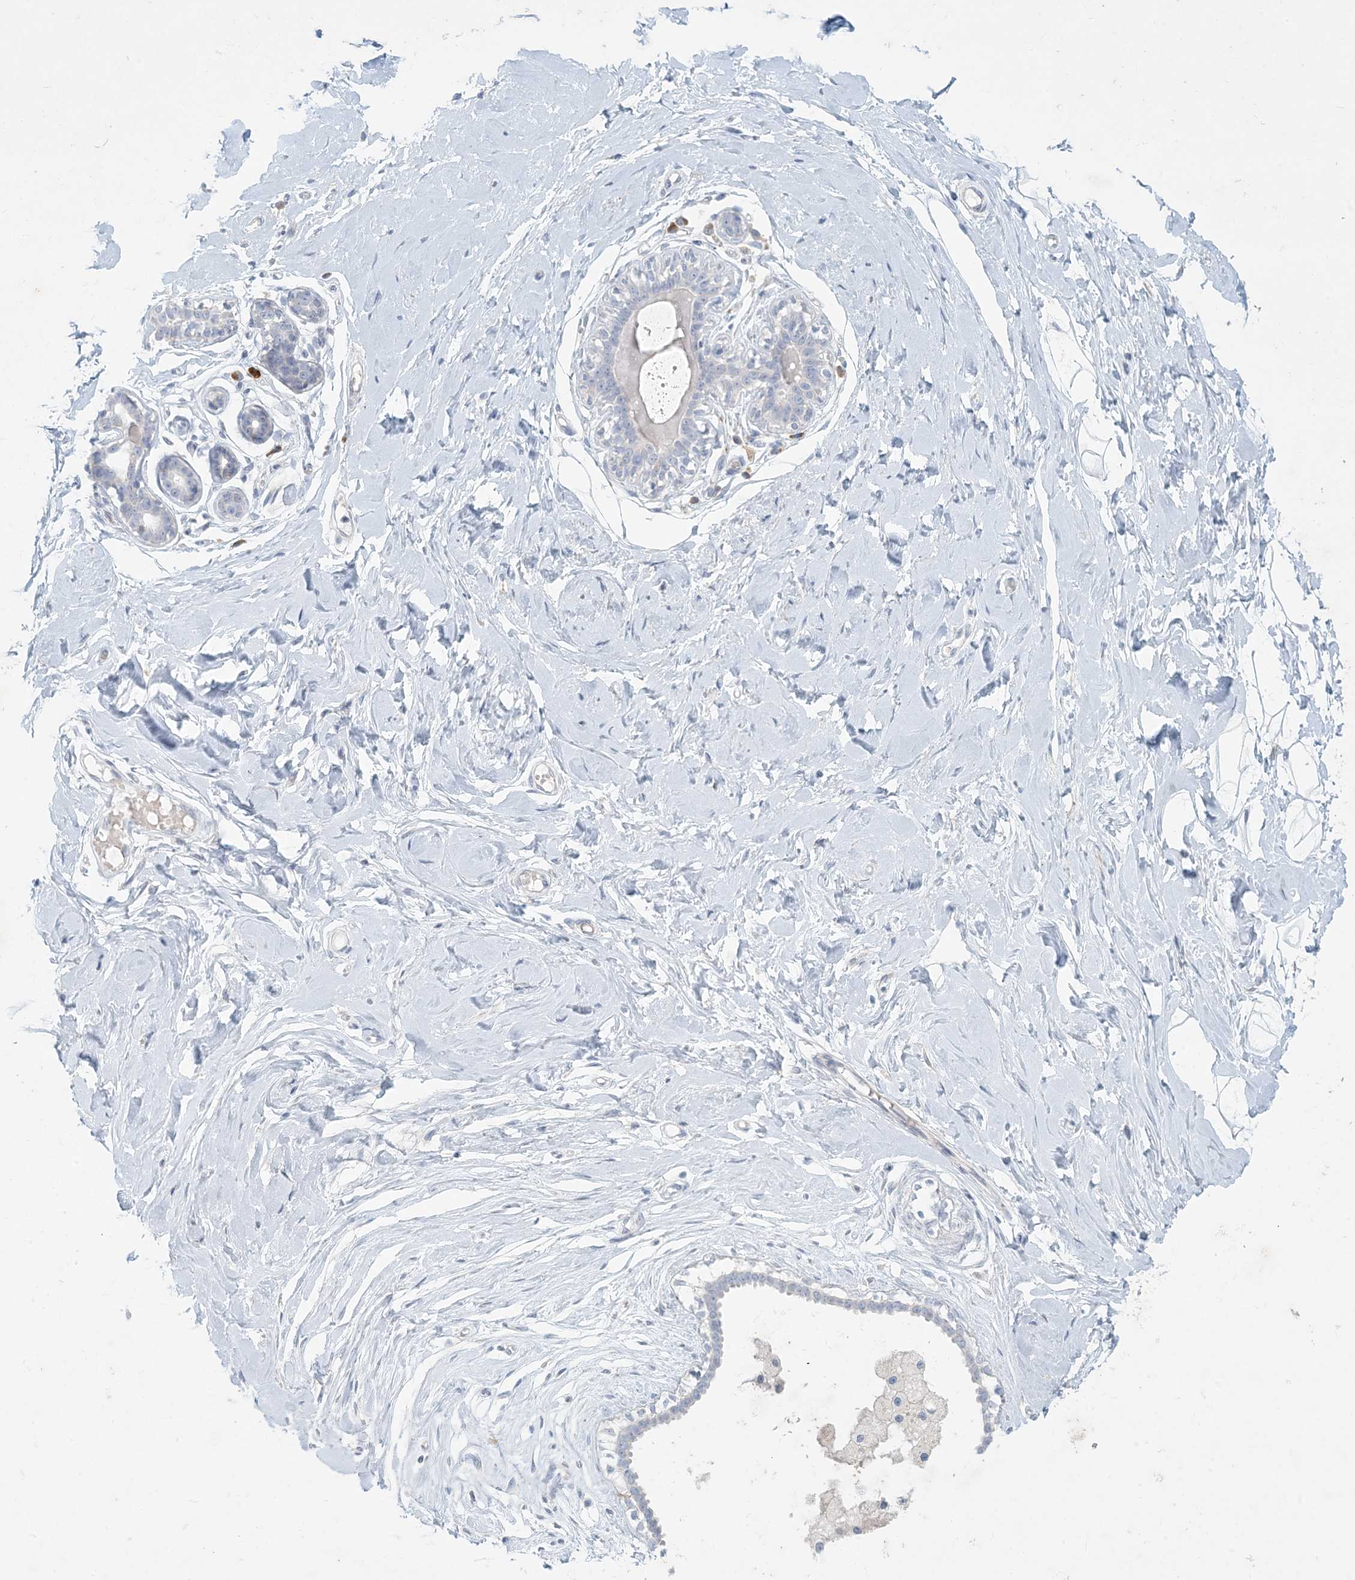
{"staining": {"intensity": "negative", "quantity": "none", "location": "none"}, "tissue": "breast", "cell_type": "Adipocytes", "image_type": "normal", "snomed": [{"axis": "morphology", "description": "Normal tissue, NOS"}, {"axis": "morphology", "description": "Adenoma, NOS"}, {"axis": "topography", "description": "Breast"}], "caption": "Breast stained for a protein using immunohistochemistry (IHC) exhibits no staining adipocytes.", "gene": "ZNF385D", "patient": {"sex": "female", "age": 23}}